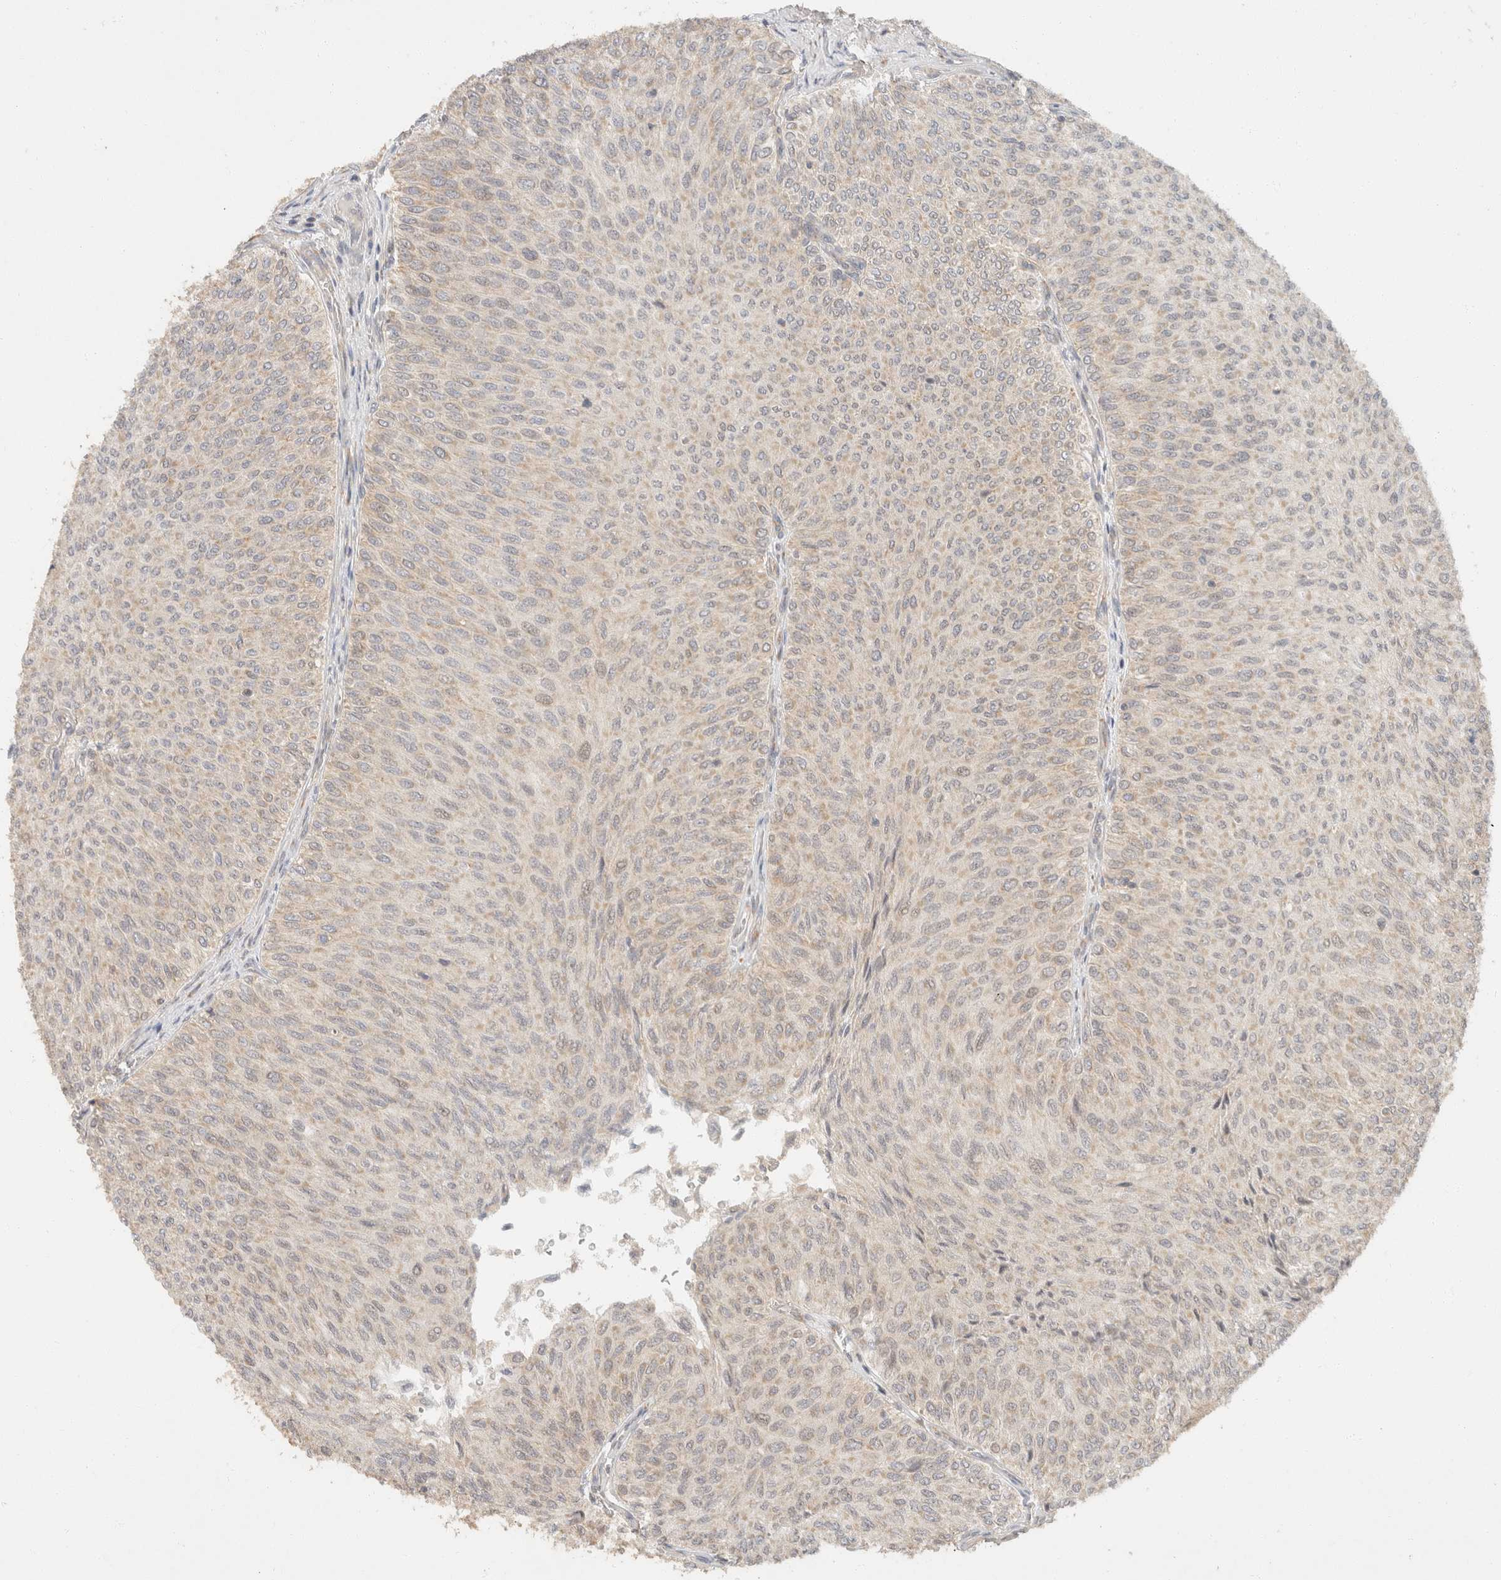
{"staining": {"intensity": "weak", "quantity": "<25%", "location": "cytoplasmic/membranous"}, "tissue": "urothelial cancer", "cell_type": "Tumor cells", "image_type": "cancer", "snomed": [{"axis": "morphology", "description": "Urothelial carcinoma, Low grade"}, {"axis": "topography", "description": "Urinary bladder"}], "caption": "An immunohistochemistry photomicrograph of urothelial carcinoma (low-grade) is shown. There is no staining in tumor cells of urothelial carcinoma (low-grade).", "gene": "TACC1", "patient": {"sex": "male", "age": 78}}